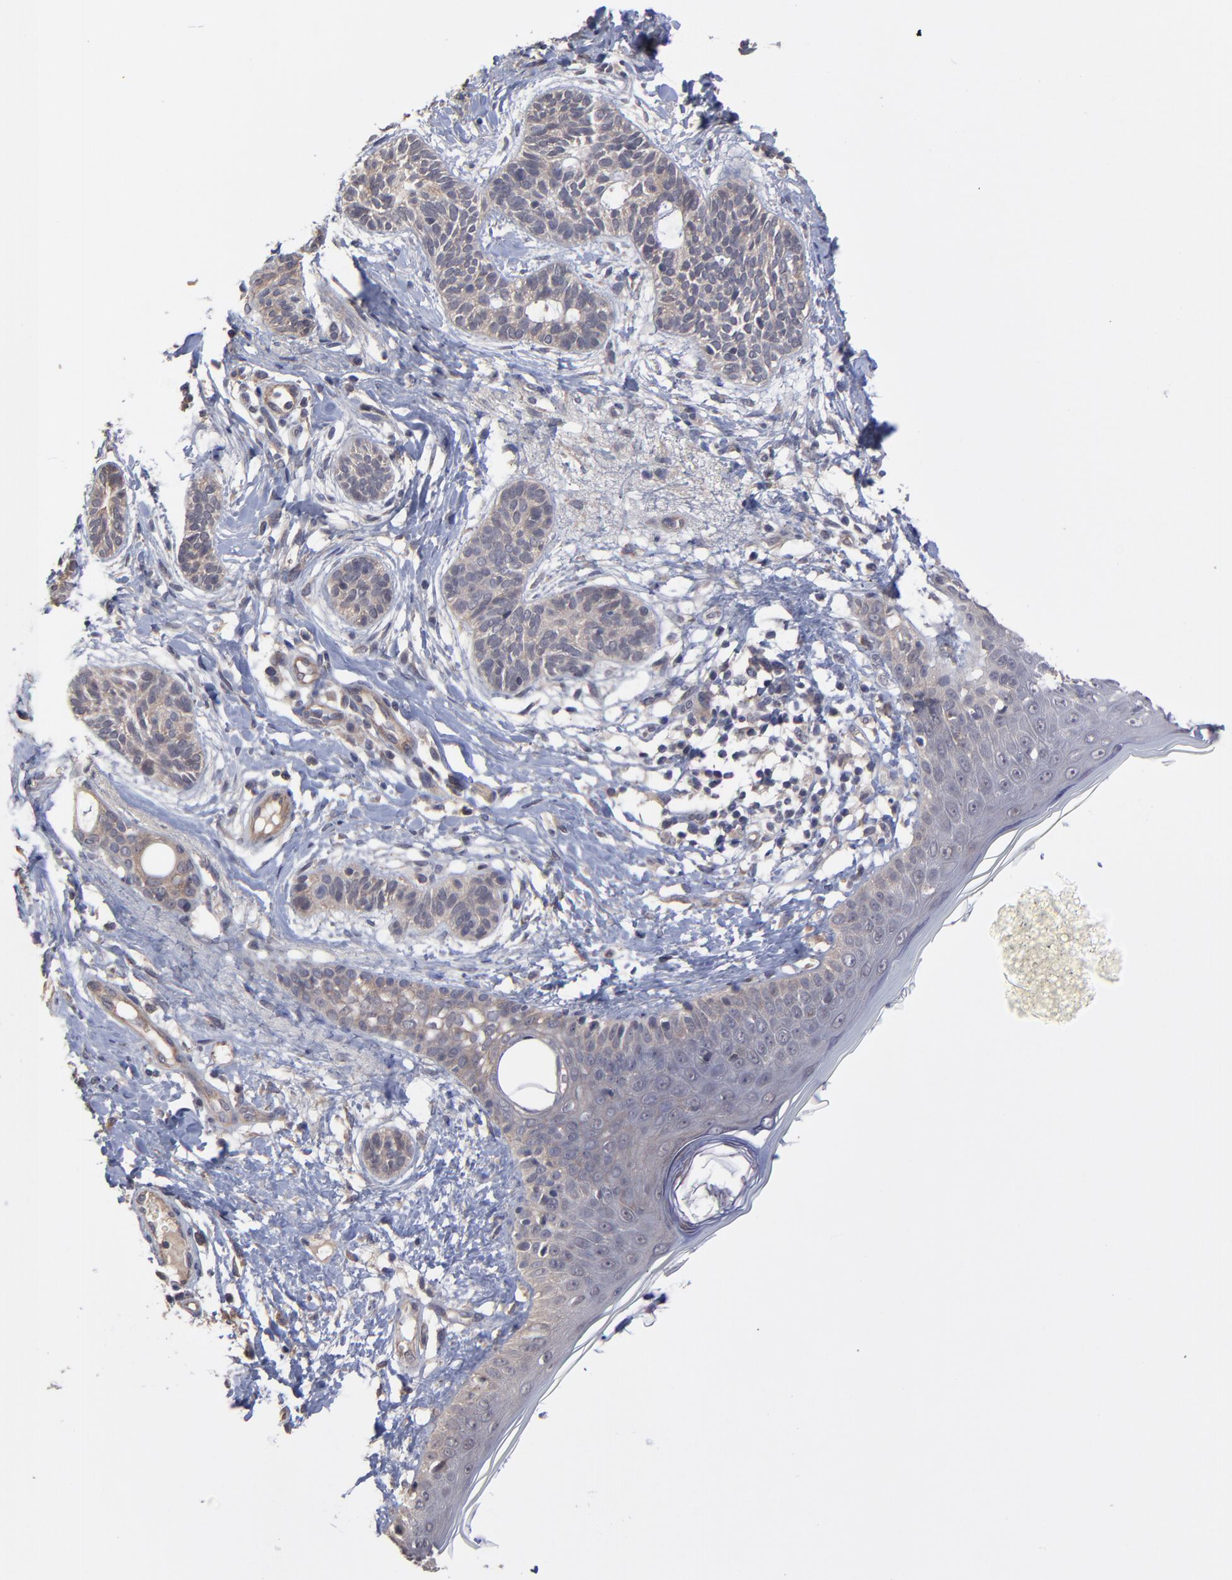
{"staining": {"intensity": "moderate", "quantity": ">75%", "location": "cytoplasmic/membranous"}, "tissue": "skin cancer", "cell_type": "Tumor cells", "image_type": "cancer", "snomed": [{"axis": "morphology", "description": "Normal tissue, NOS"}, {"axis": "morphology", "description": "Basal cell carcinoma"}, {"axis": "topography", "description": "Skin"}], "caption": "Immunohistochemistry (DAB) staining of human basal cell carcinoma (skin) shows moderate cytoplasmic/membranous protein expression in approximately >75% of tumor cells. Immunohistochemistry stains the protein in brown and the nuclei are stained blue.", "gene": "ZNF780B", "patient": {"sex": "male", "age": 63}}